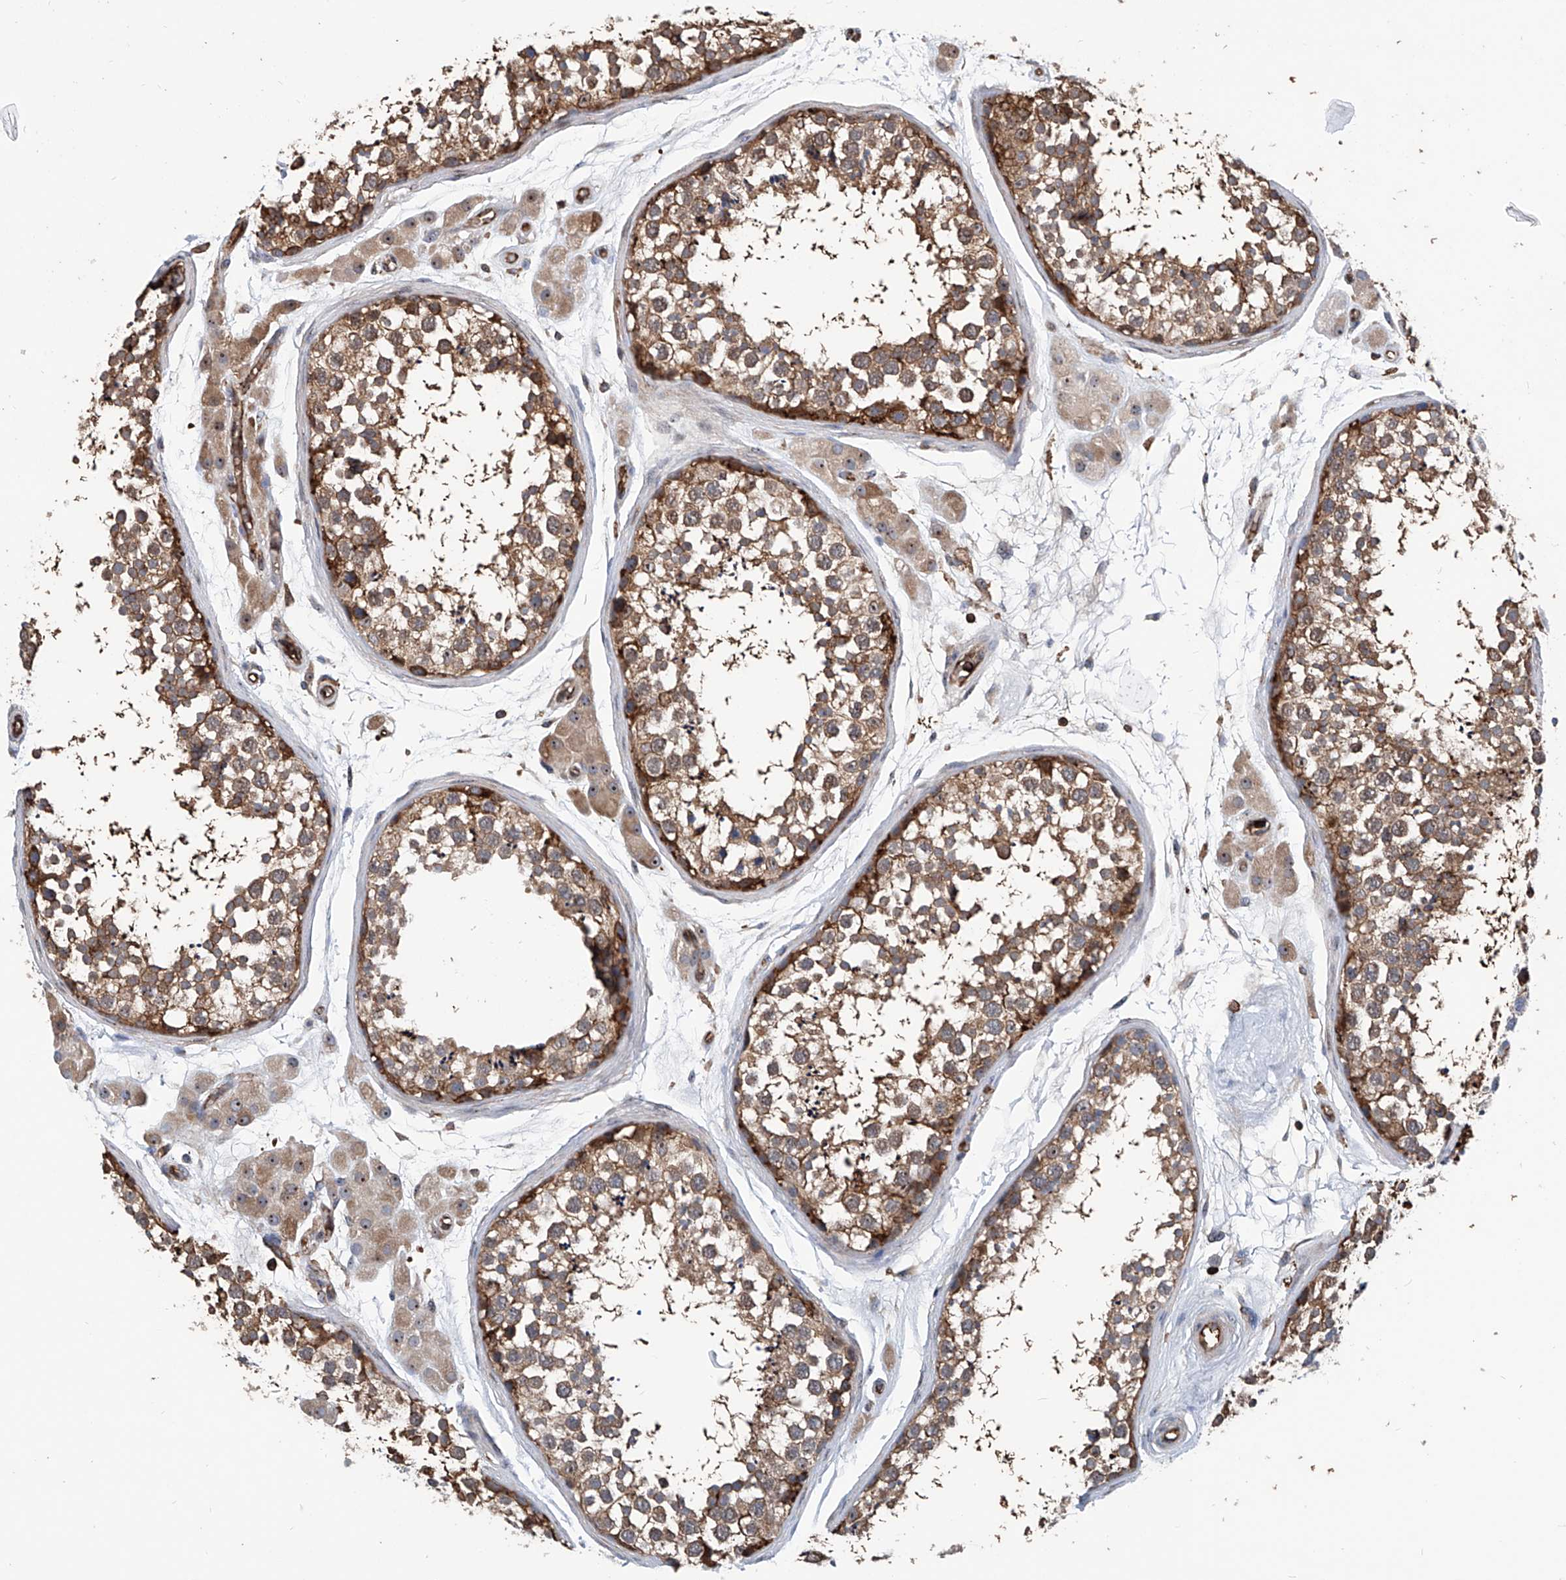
{"staining": {"intensity": "moderate", "quantity": ">75%", "location": "cytoplasmic/membranous"}, "tissue": "testis", "cell_type": "Cells in seminiferous ducts", "image_type": "normal", "snomed": [{"axis": "morphology", "description": "Normal tissue, NOS"}, {"axis": "topography", "description": "Testis"}], "caption": "A medium amount of moderate cytoplasmic/membranous positivity is identified in about >75% of cells in seminiferous ducts in benign testis. The staining was performed using DAB, with brown indicating positive protein expression. Nuclei are stained blue with hematoxylin.", "gene": "ZNF484", "patient": {"sex": "male", "age": 56}}